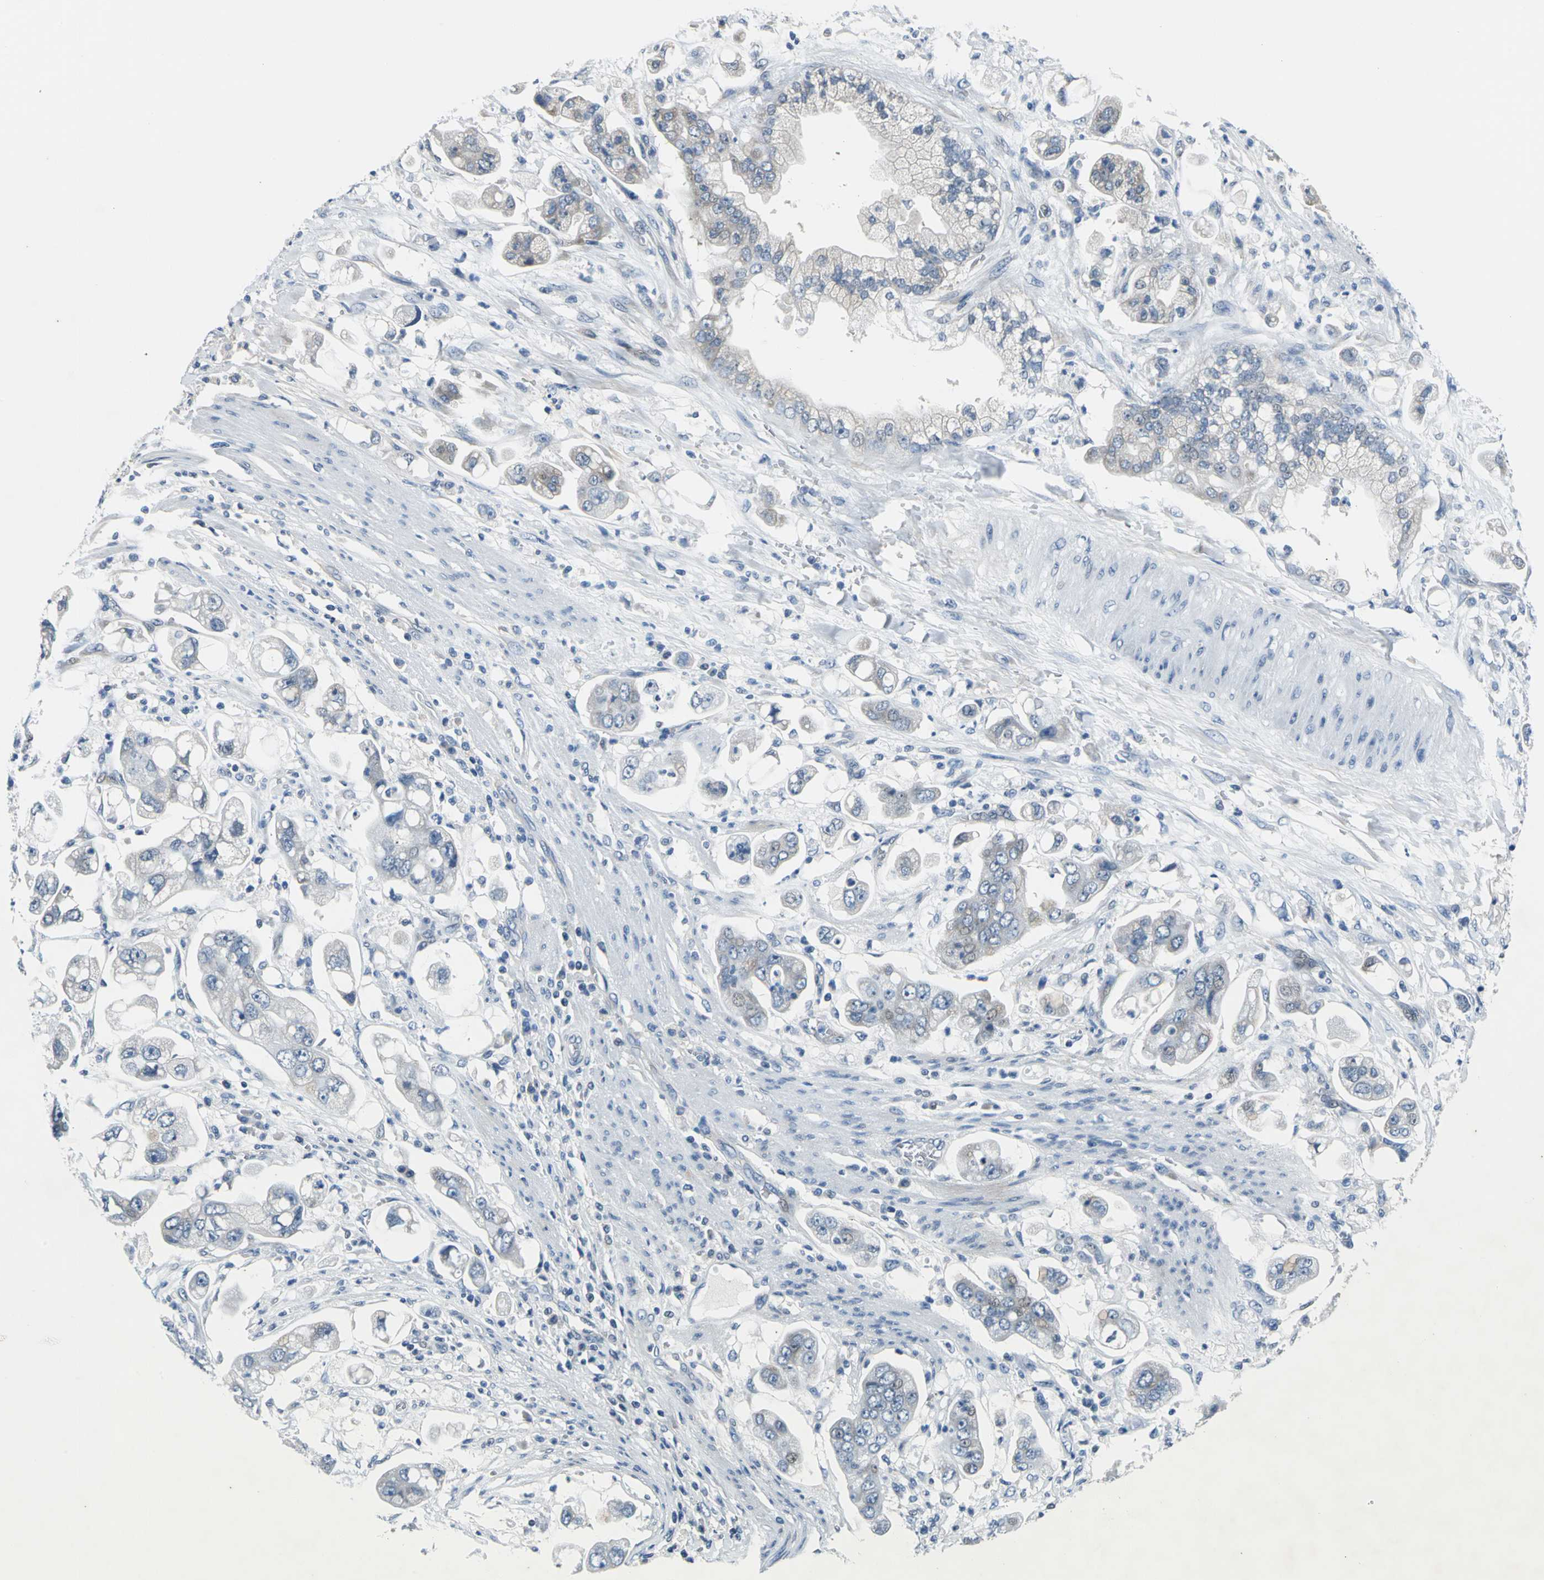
{"staining": {"intensity": "moderate", "quantity": "<25%", "location": "cytoplasmic/membranous,nuclear"}, "tissue": "stomach cancer", "cell_type": "Tumor cells", "image_type": "cancer", "snomed": [{"axis": "morphology", "description": "Adenocarcinoma, NOS"}, {"axis": "topography", "description": "Stomach"}], "caption": "The photomicrograph demonstrates a brown stain indicating the presence of a protein in the cytoplasmic/membranous and nuclear of tumor cells in adenocarcinoma (stomach).", "gene": "ZNF415", "patient": {"sex": "male", "age": 62}}